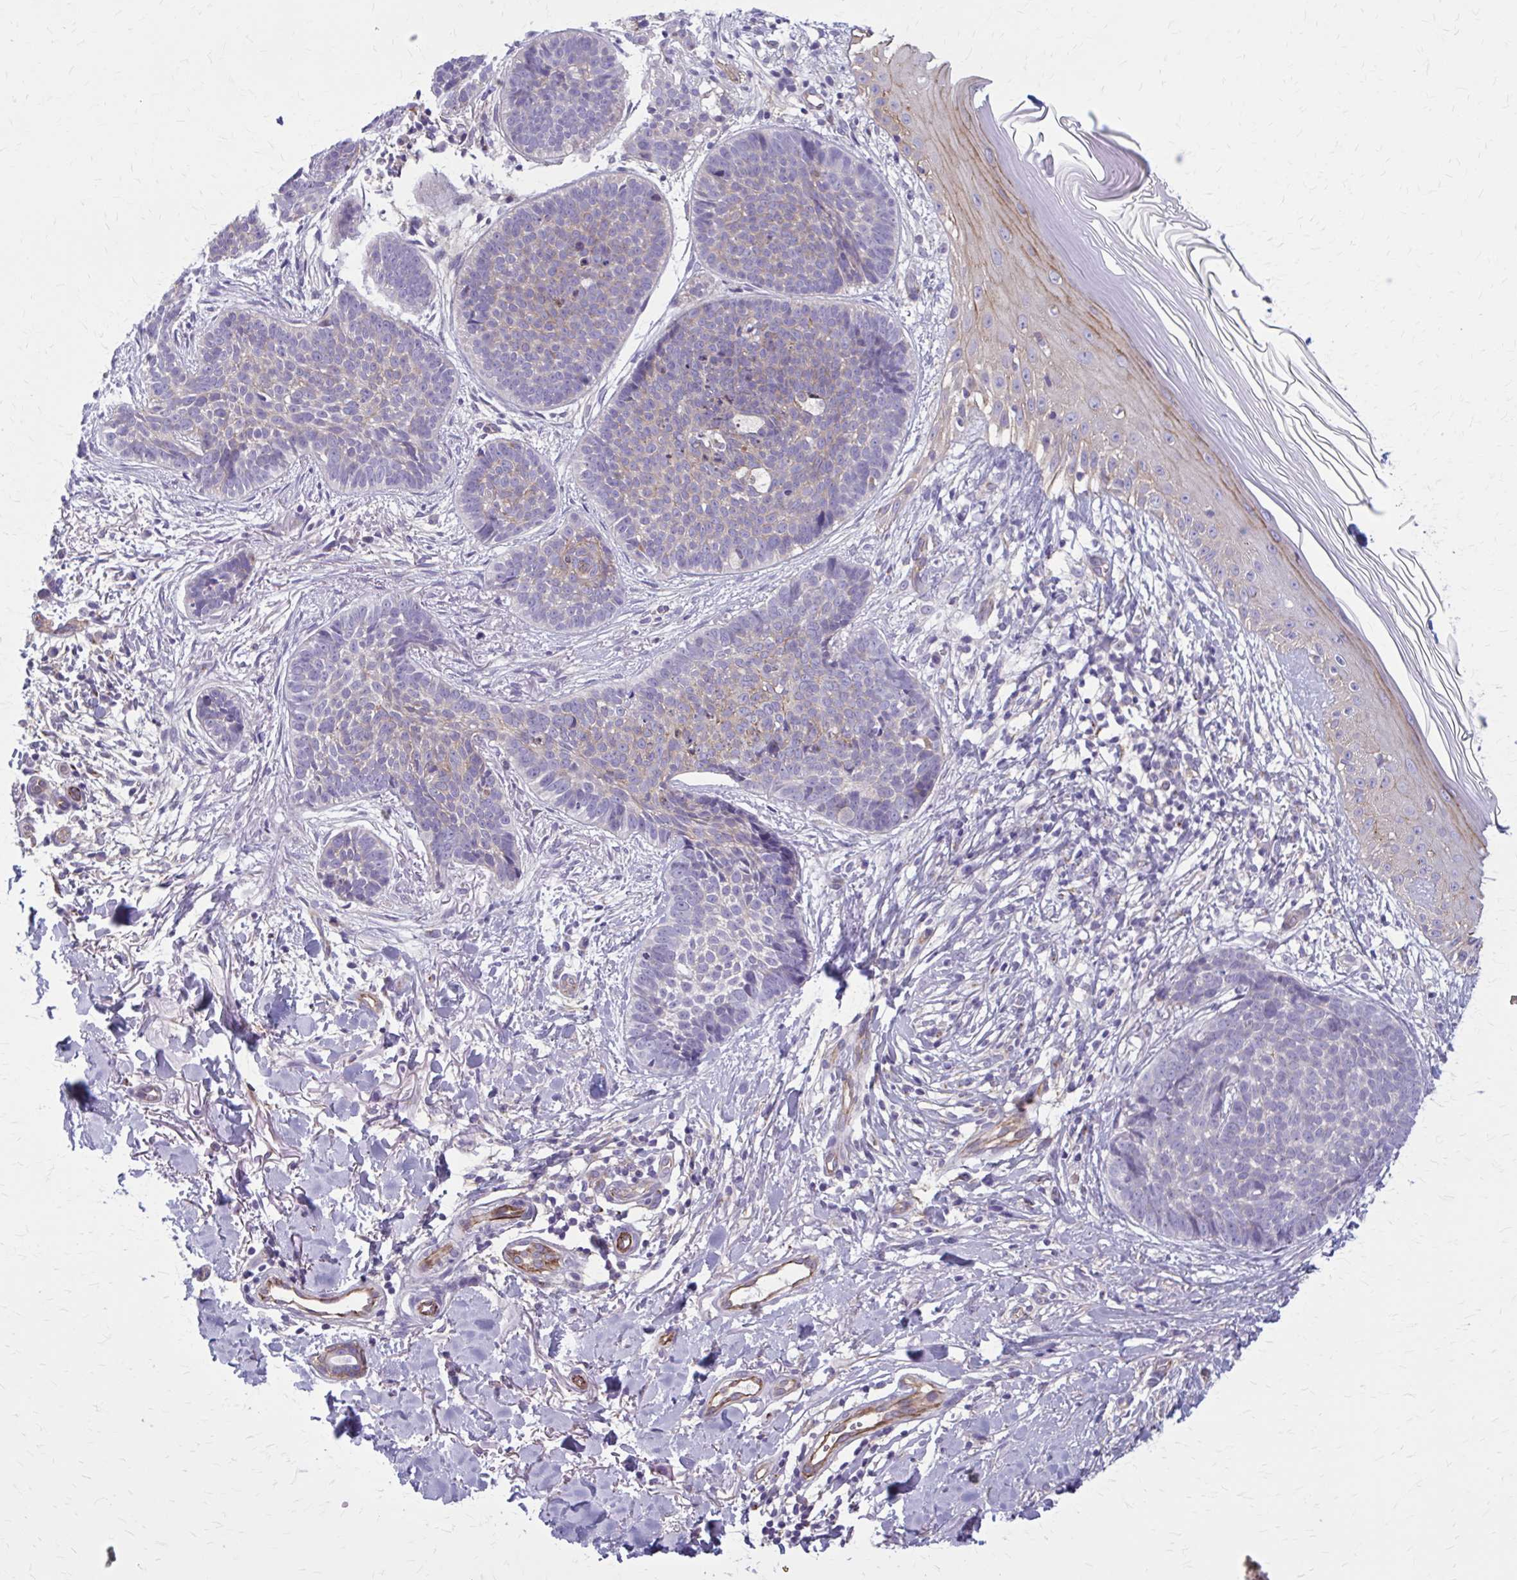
{"staining": {"intensity": "weak", "quantity": "<25%", "location": "cytoplasmic/membranous"}, "tissue": "skin cancer", "cell_type": "Tumor cells", "image_type": "cancer", "snomed": [{"axis": "morphology", "description": "Basal cell carcinoma"}, {"axis": "topography", "description": "Skin"}, {"axis": "topography", "description": "Skin of back"}], "caption": "This is a histopathology image of IHC staining of basal cell carcinoma (skin), which shows no staining in tumor cells.", "gene": "ZDHHC7", "patient": {"sex": "male", "age": 81}}